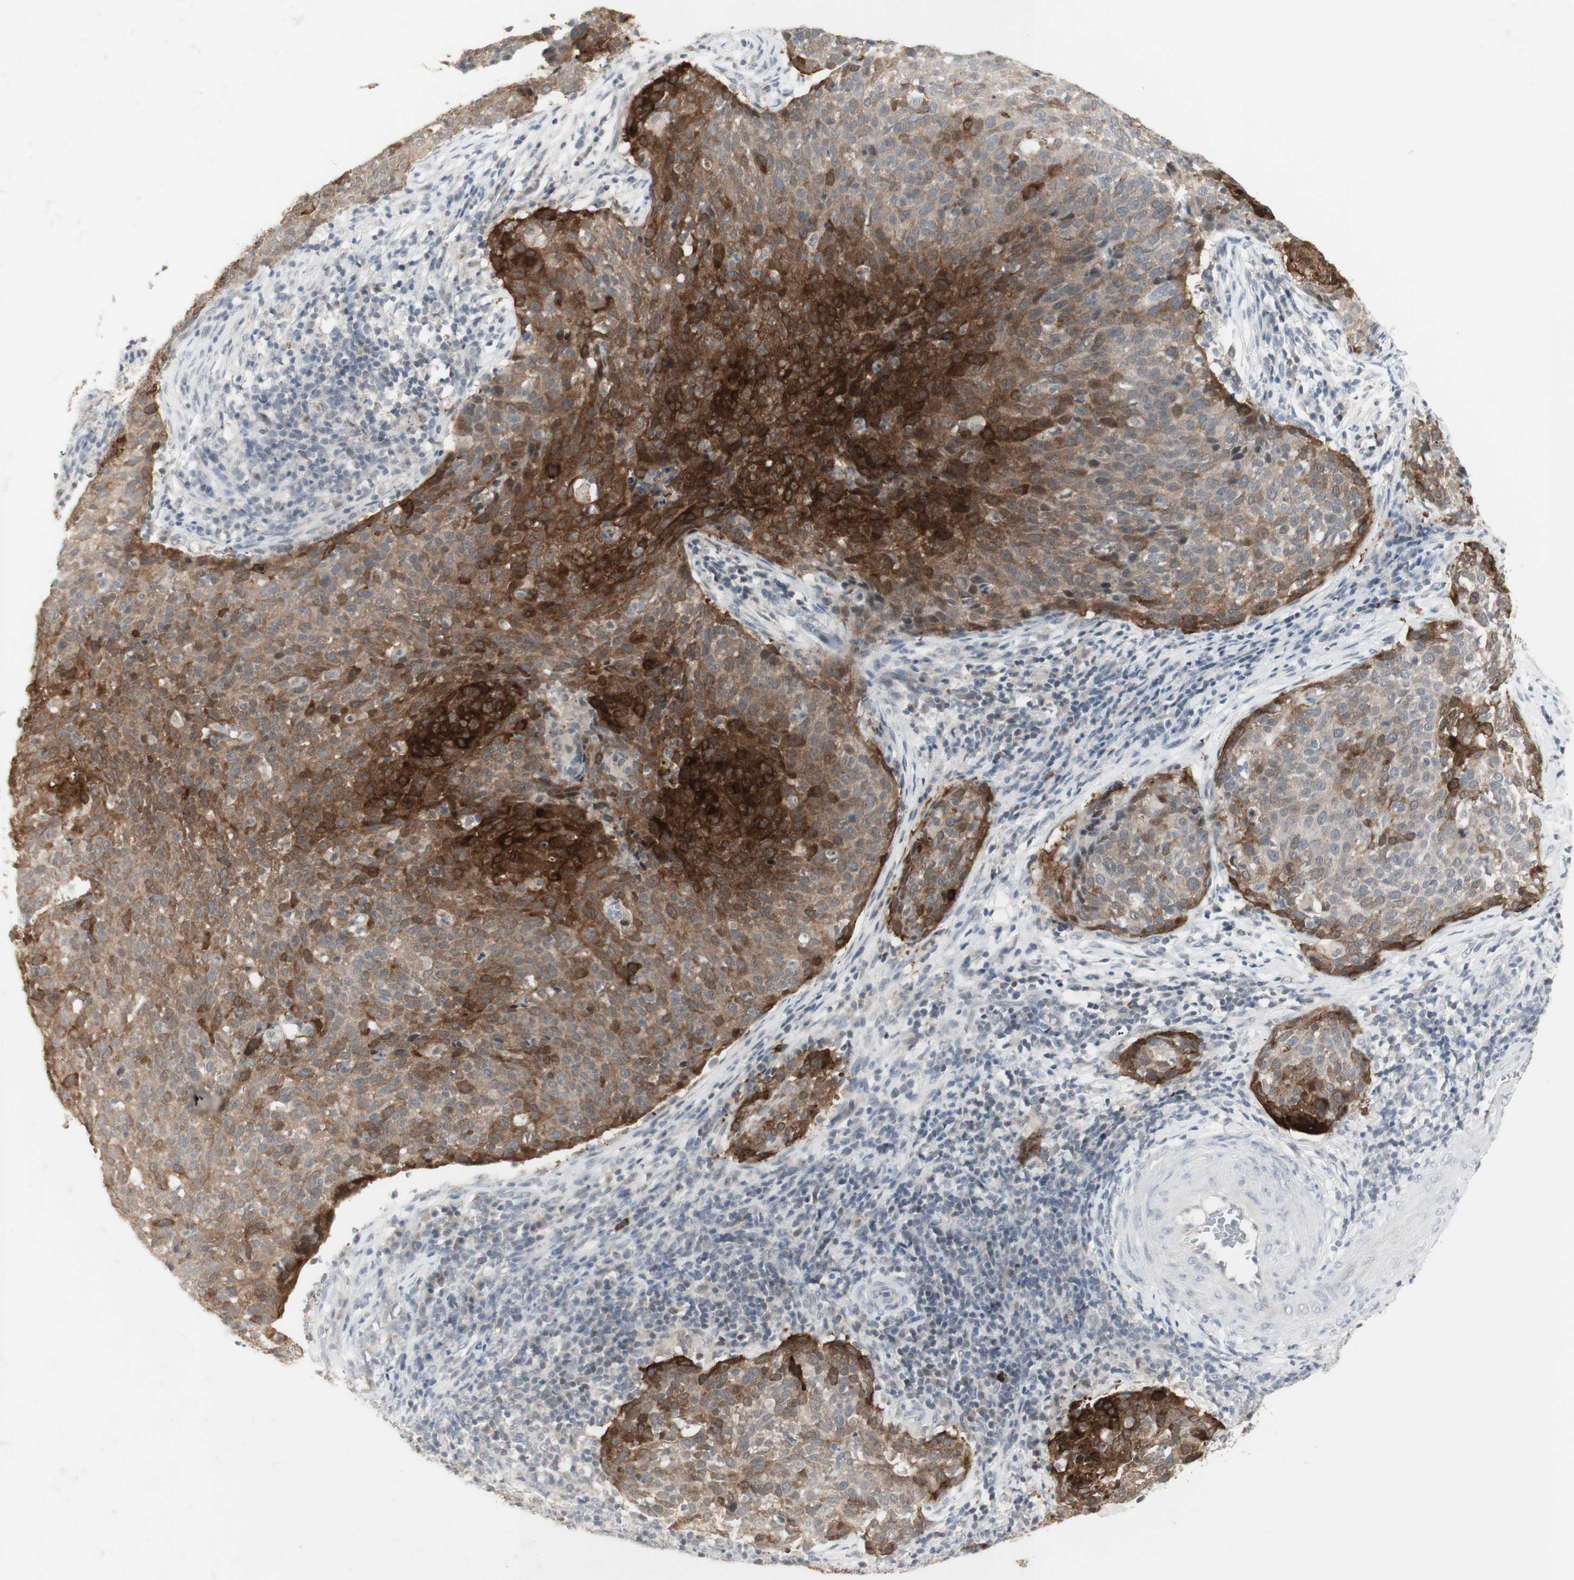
{"staining": {"intensity": "strong", "quantity": ">75%", "location": "cytoplasmic/membranous"}, "tissue": "cervical cancer", "cell_type": "Tumor cells", "image_type": "cancer", "snomed": [{"axis": "morphology", "description": "Squamous cell carcinoma, NOS"}, {"axis": "topography", "description": "Cervix"}], "caption": "This histopathology image demonstrates cervical squamous cell carcinoma stained with immunohistochemistry to label a protein in brown. The cytoplasmic/membranous of tumor cells show strong positivity for the protein. Nuclei are counter-stained blue.", "gene": "C1orf116", "patient": {"sex": "female", "age": 38}}